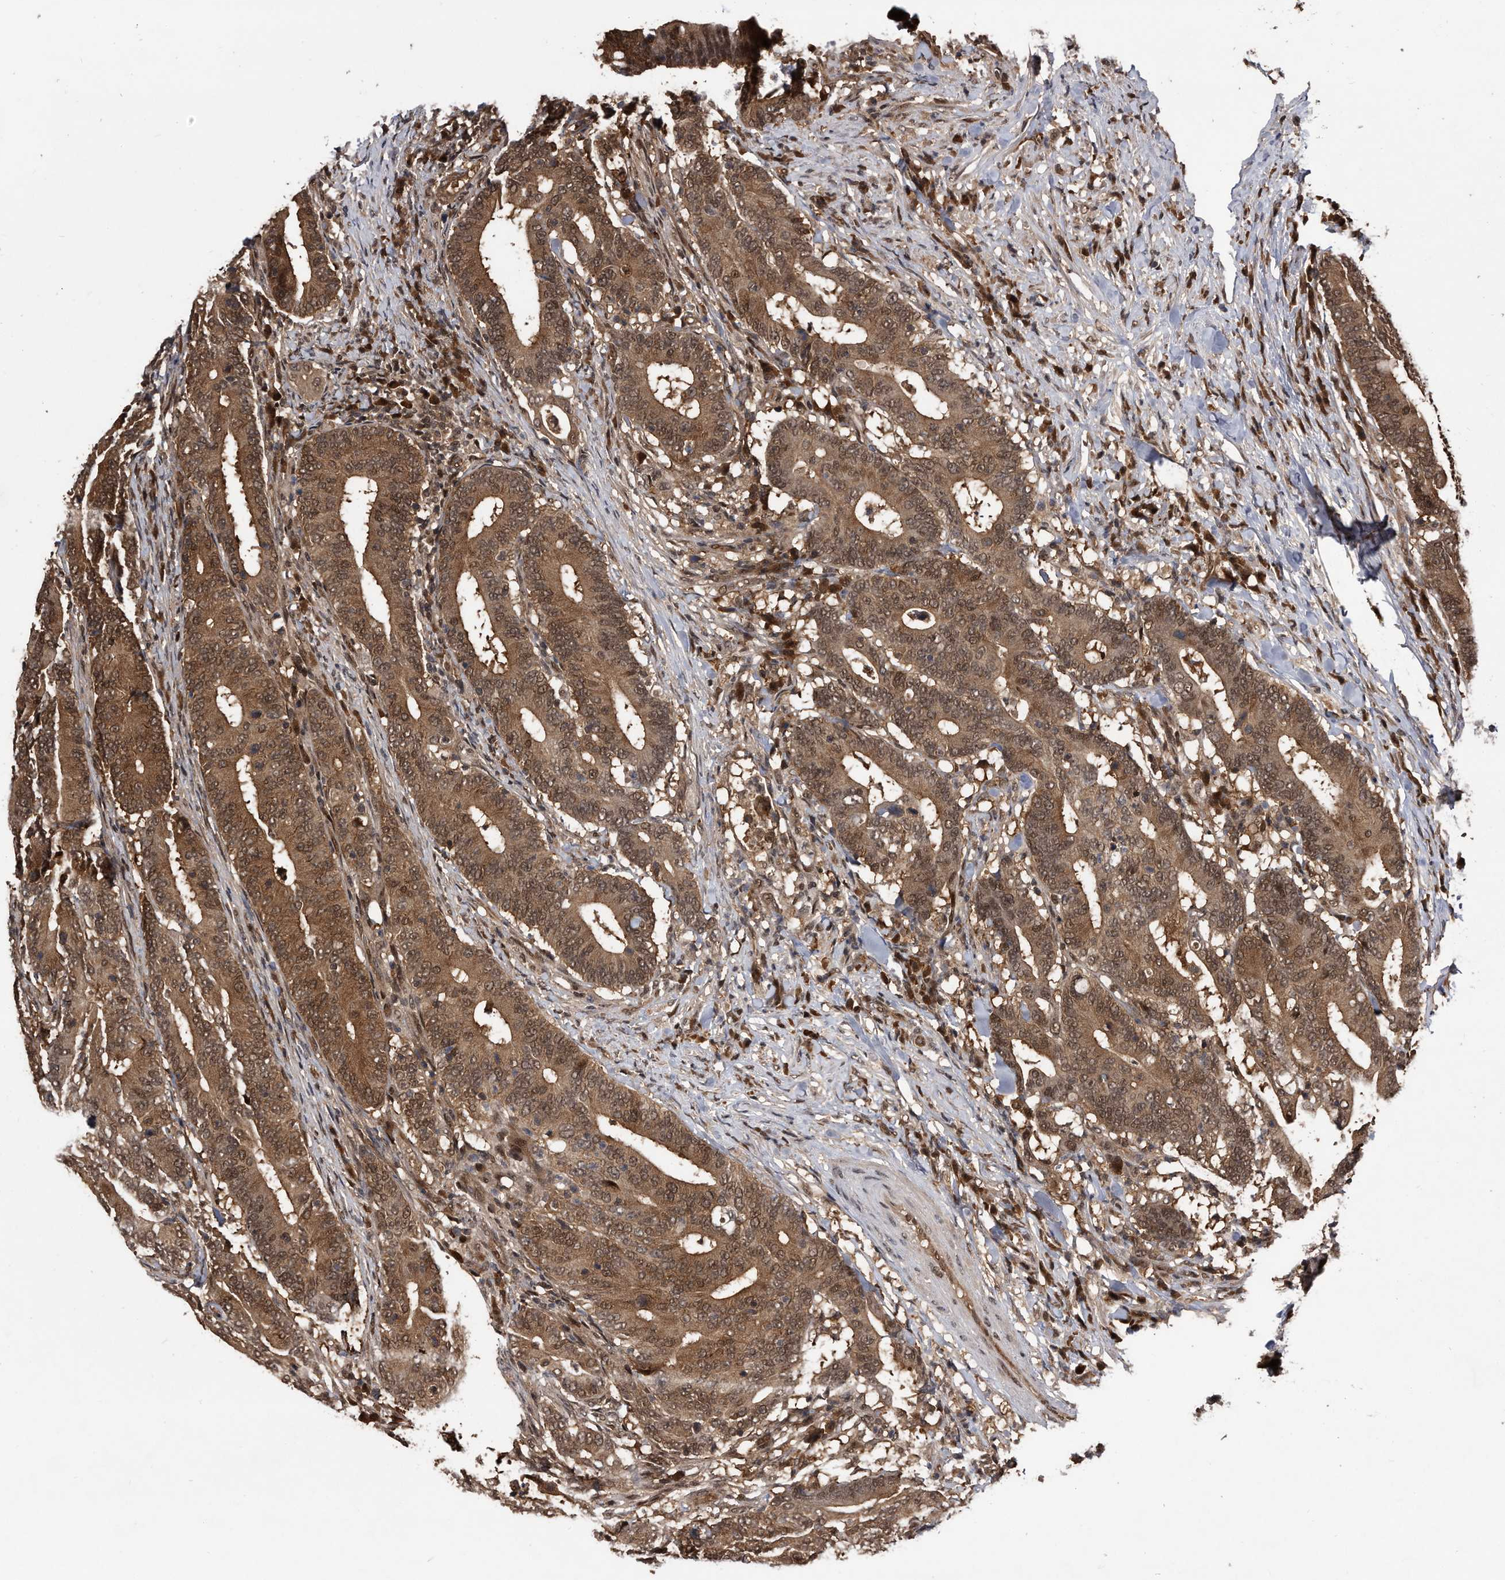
{"staining": {"intensity": "moderate", "quantity": ">75%", "location": "cytoplasmic/membranous,nuclear"}, "tissue": "colorectal cancer", "cell_type": "Tumor cells", "image_type": "cancer", "snomed": [{"axis": "morphology", "description": "Adenocarcinoma, NOS"}, {"axis": "topography", "description": "Colon"}], "caption": "High-magnification brightfield microscopy of colorectal cancer stained with DAB (brown) and counterstained with hematoxylin (blue). tumor cells exhibit moderate cytoplasmic/membranous and nuclear staining is appreciated in approximately>75% of cells. (IHC, brightfield microscopy, high magnification).", "gene": "RAD23B", "patient": {"sex": "female", "age": 66}}